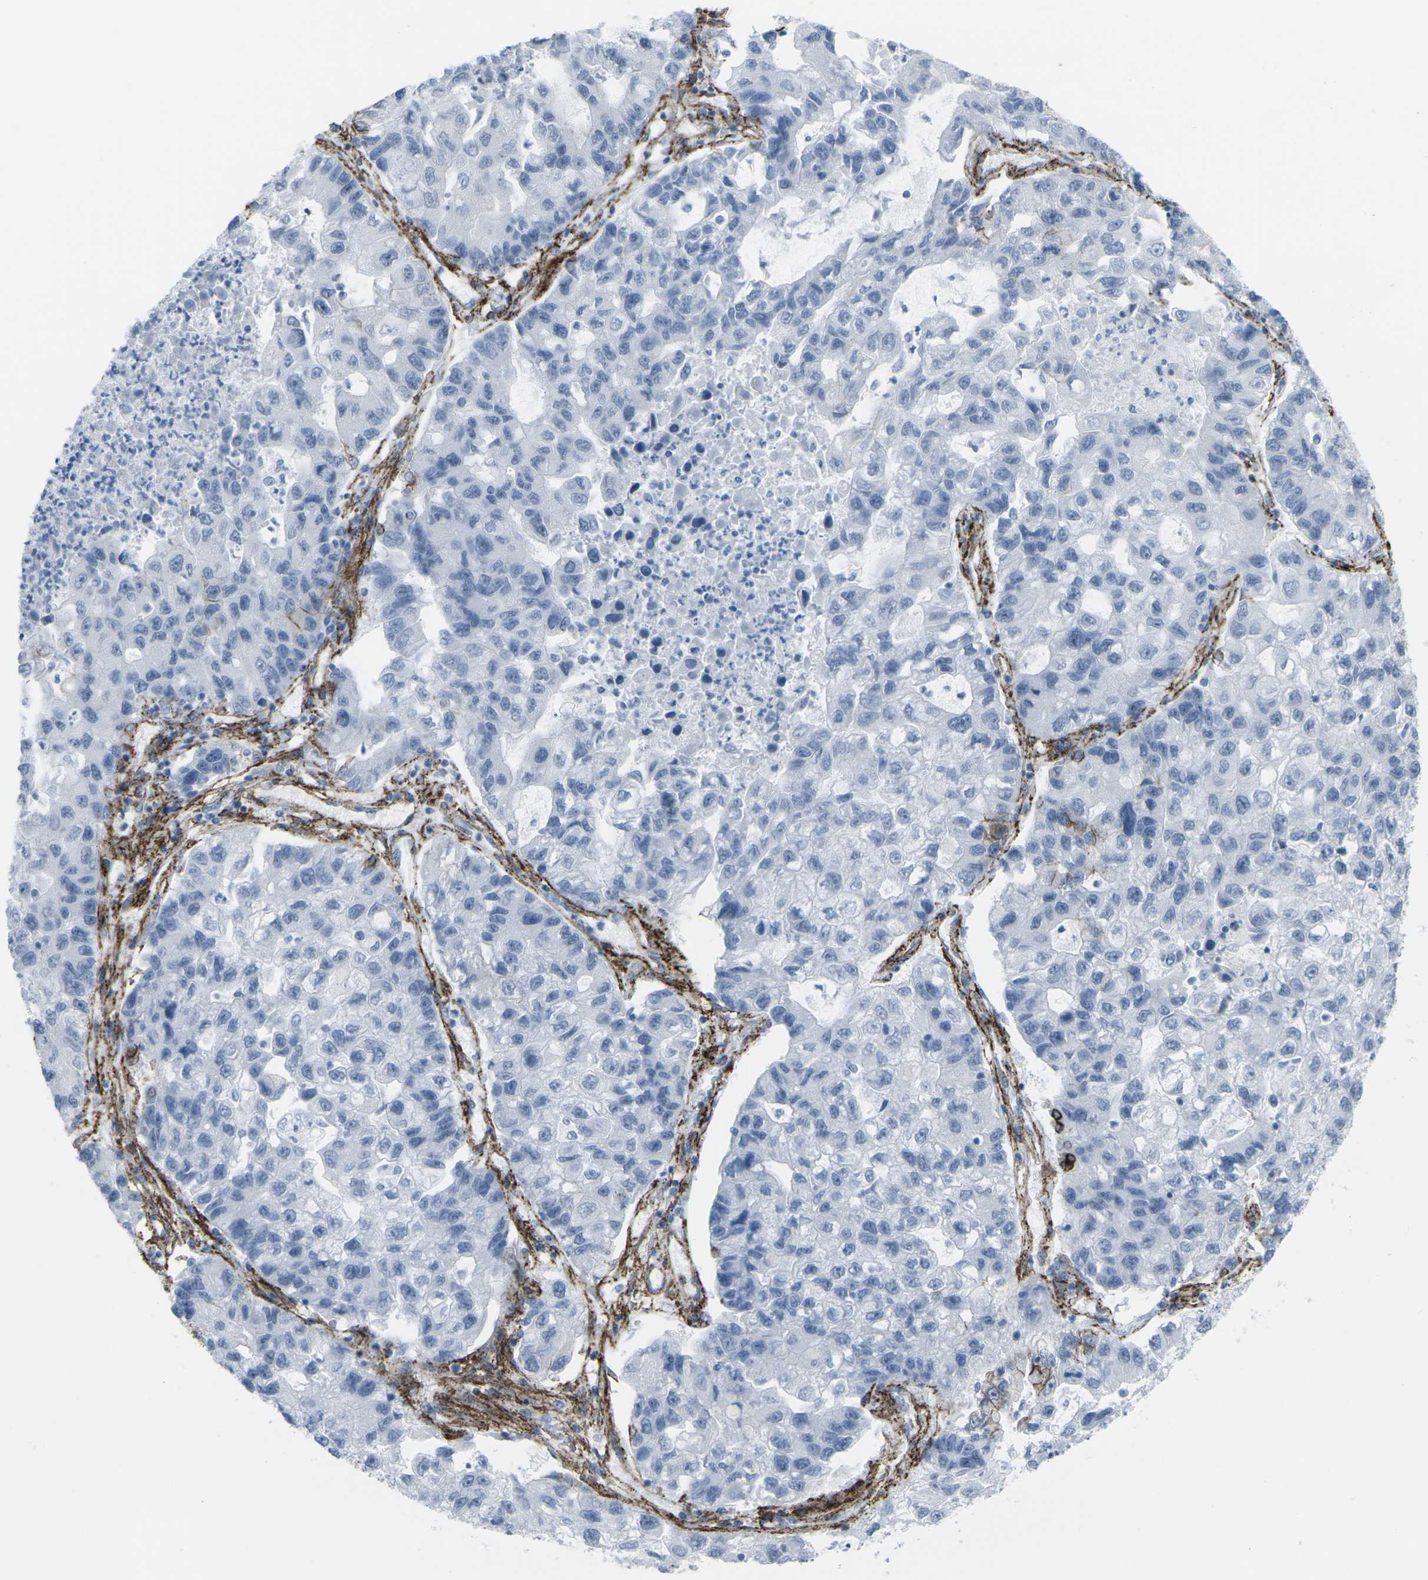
{"staining": {"intensity": "negative", "quantity": "none", "location": "none"}, "tissue": "lung cancer", "cell_type": "Tumor cells", "image_type": "cancer", "snomed": [{"axis": "morphology", "description": "Adenocarcinoma, NOS"}, {"axis": "topography", "description": "Lung"}], "caption": "The IHC image has no significant positivity in tumor cells of lung adenocarcinoma tissue.", "gene": "CDH11", "patient": {"sex": "female", "age": 51}}